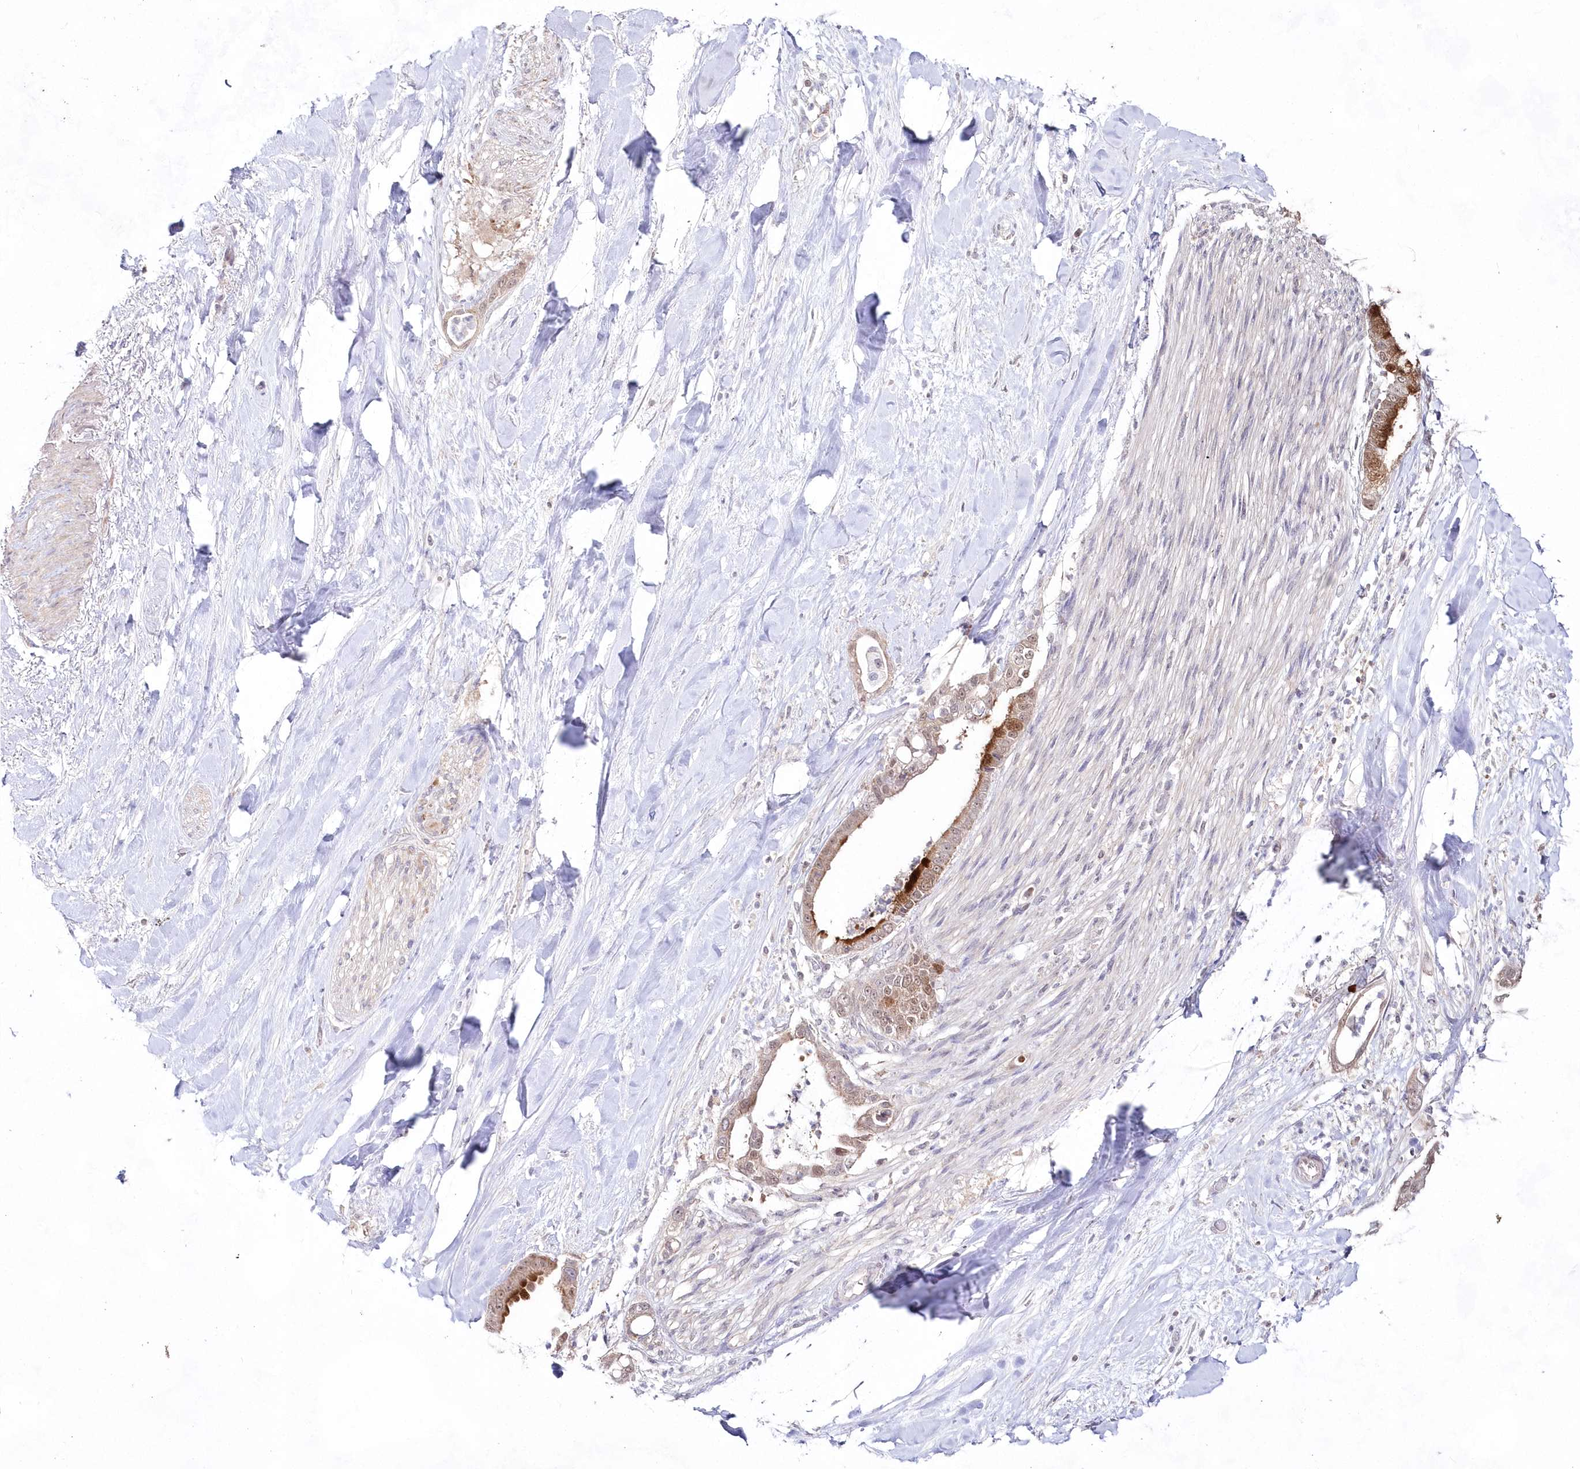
{"staining": {"intensity": "moderate", "quantity": "25%-75%", "location": "cytoplasmic/membranous"}, "tissue": "liver cancer", "cell_type": "Tumor cells", "image_type": "cancer", "snomed": [{"axis": "morphology", "description": "Cholangiocarcinoma"}, {"axis": "topography", "description": "Liver"}], "caption": "Moderate cytoplasmic/membranous staining for a protein is appreciated in about 25%-75% of tumor cells of liver cancer using IHC.", "gene": "IMPA1", "patient": {"sex": "female", "age": 54}}